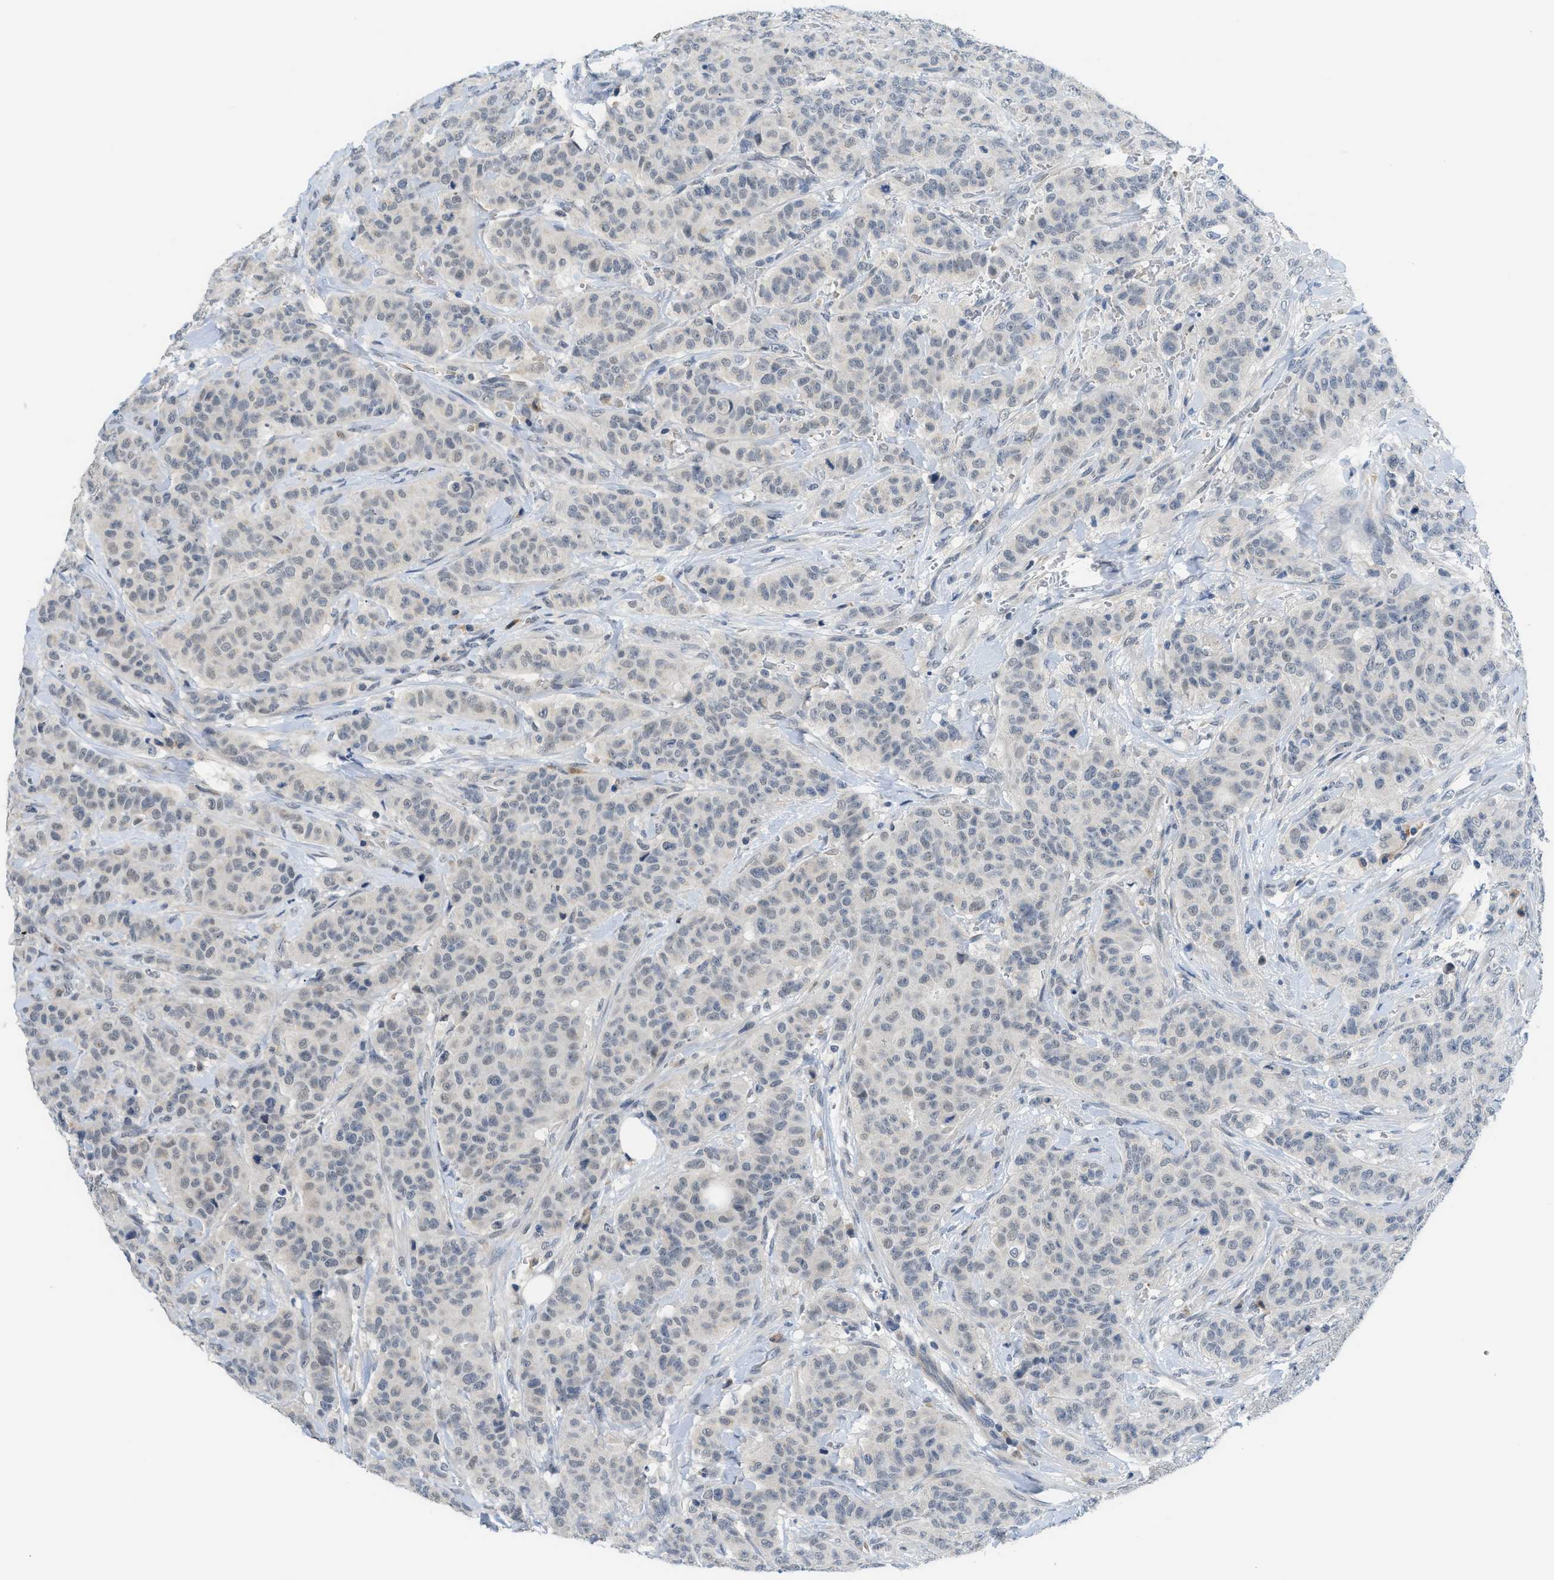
{"staining": {"intensity": "negative", "quantity": "none", "location": "none"}, "tissue": "breast cancer", "cell_type": "Tumor cells", "image_type": "cancer", "snomed": [{"axis": "morphology", "description": "Normal tissue, NOS"}, {"axis": "morphology", "description": "Duct carcinoma"}, {"axis": "topography", "description": "Breast"}], "caption": "This histopathology image is of infiltrating ductal carcinoma (breast) stained with immunohistochemistry to label a protein in brown with the nuclei are counter-stained blue. There is no expression in tumor cells.", "gene": "PSAT1", "patient": {"sex": "female", "age": 40}}